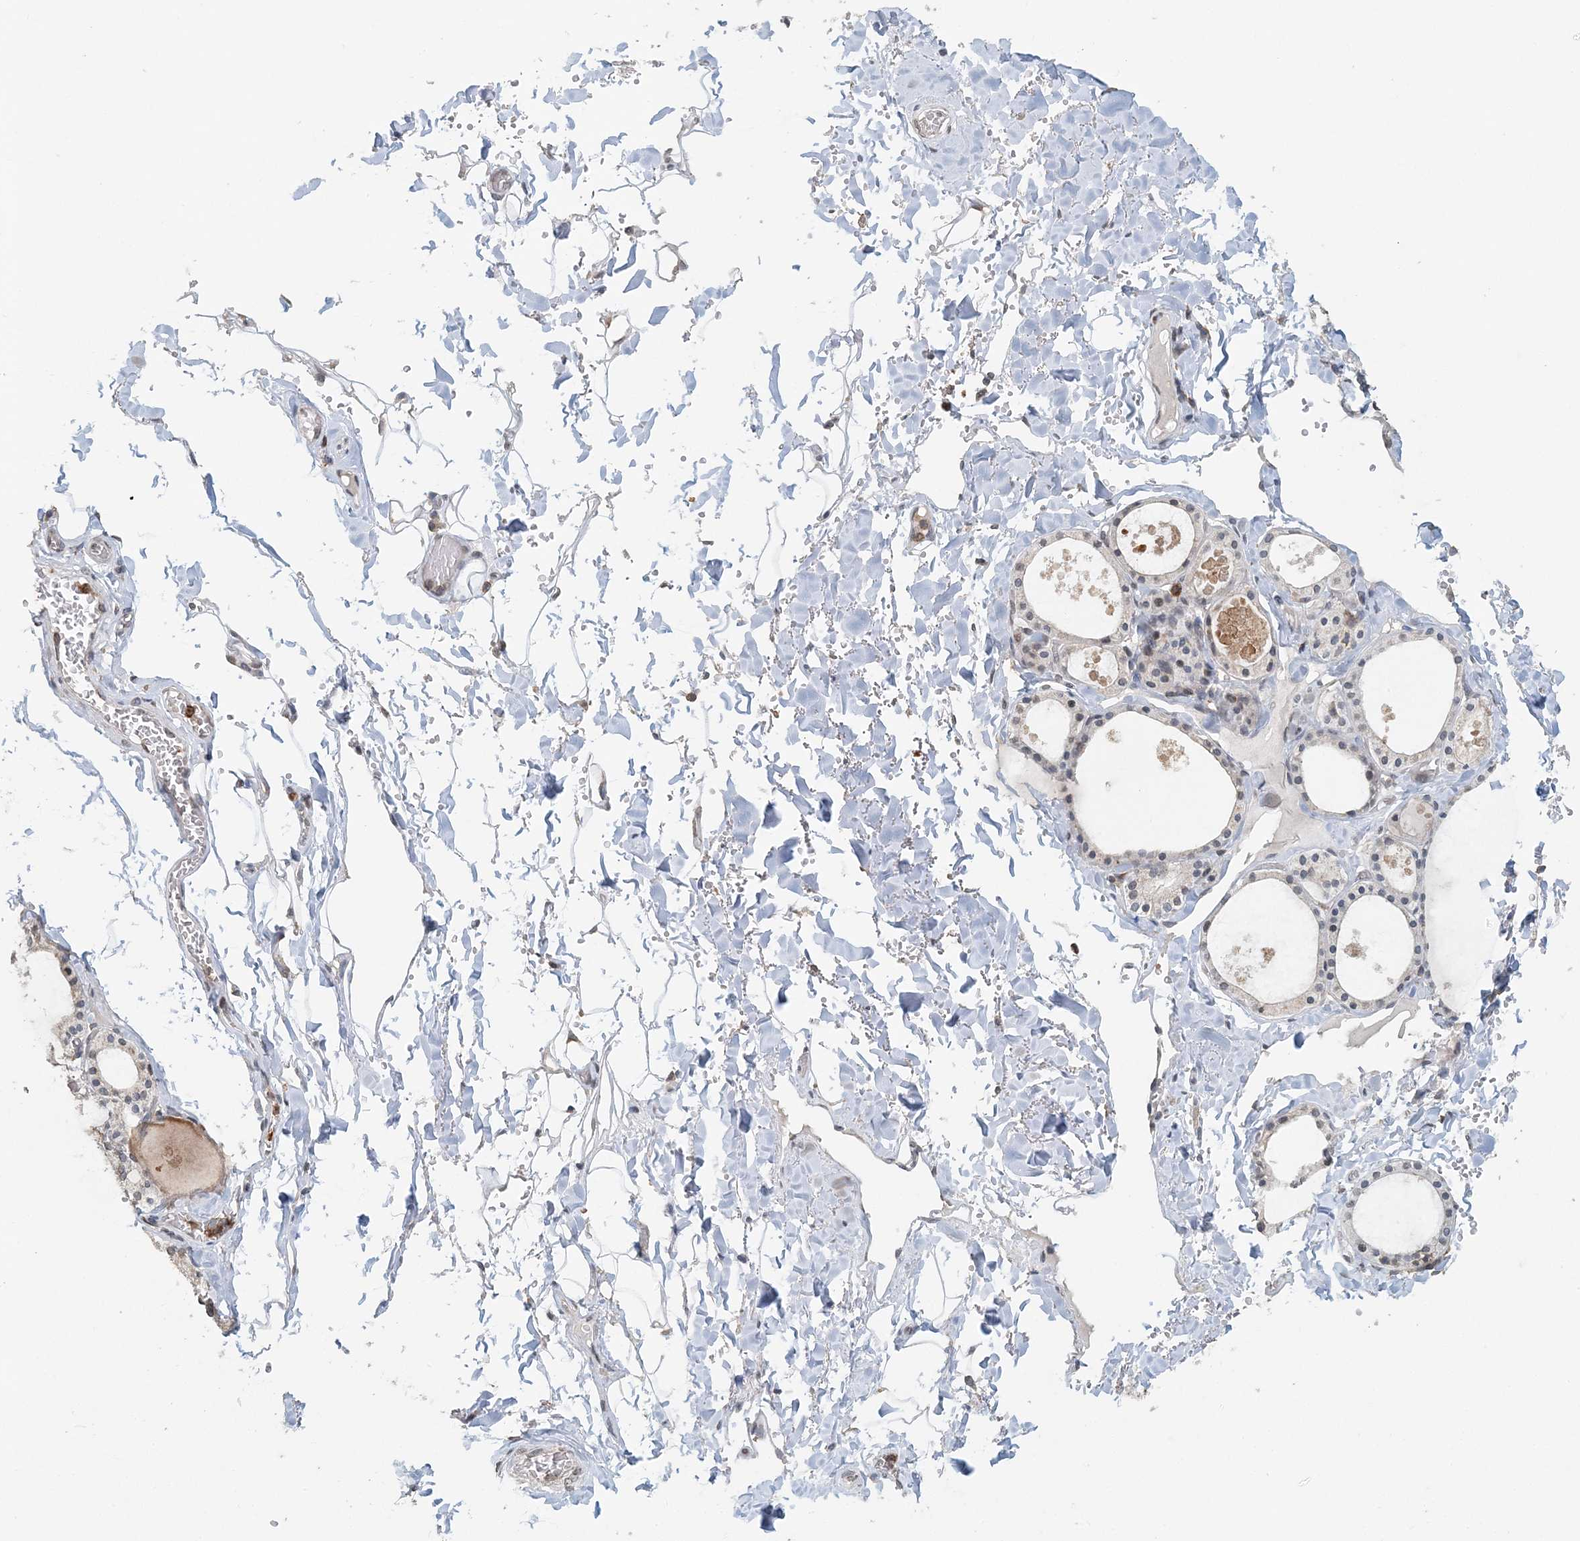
{"staining": {"intensity": "negative", "quantity": "none", "location": "none"}, "tissue": "thyroid gland", "cell_type": "Glandular cells", "image_type": "normal", "snomed": [{"axis": "morphology", "description": "Normal tissue, NOS"}, {"axis": "topography", "description": "Thyroid gland"}], "caption": "There is no significant staining in glandular cells of thyroid gland. (Immunohistochemistry, brightfield microscopy, high magnification).", "gene": "FAM110A", "patient": {"sex": "male", "age": 56}}